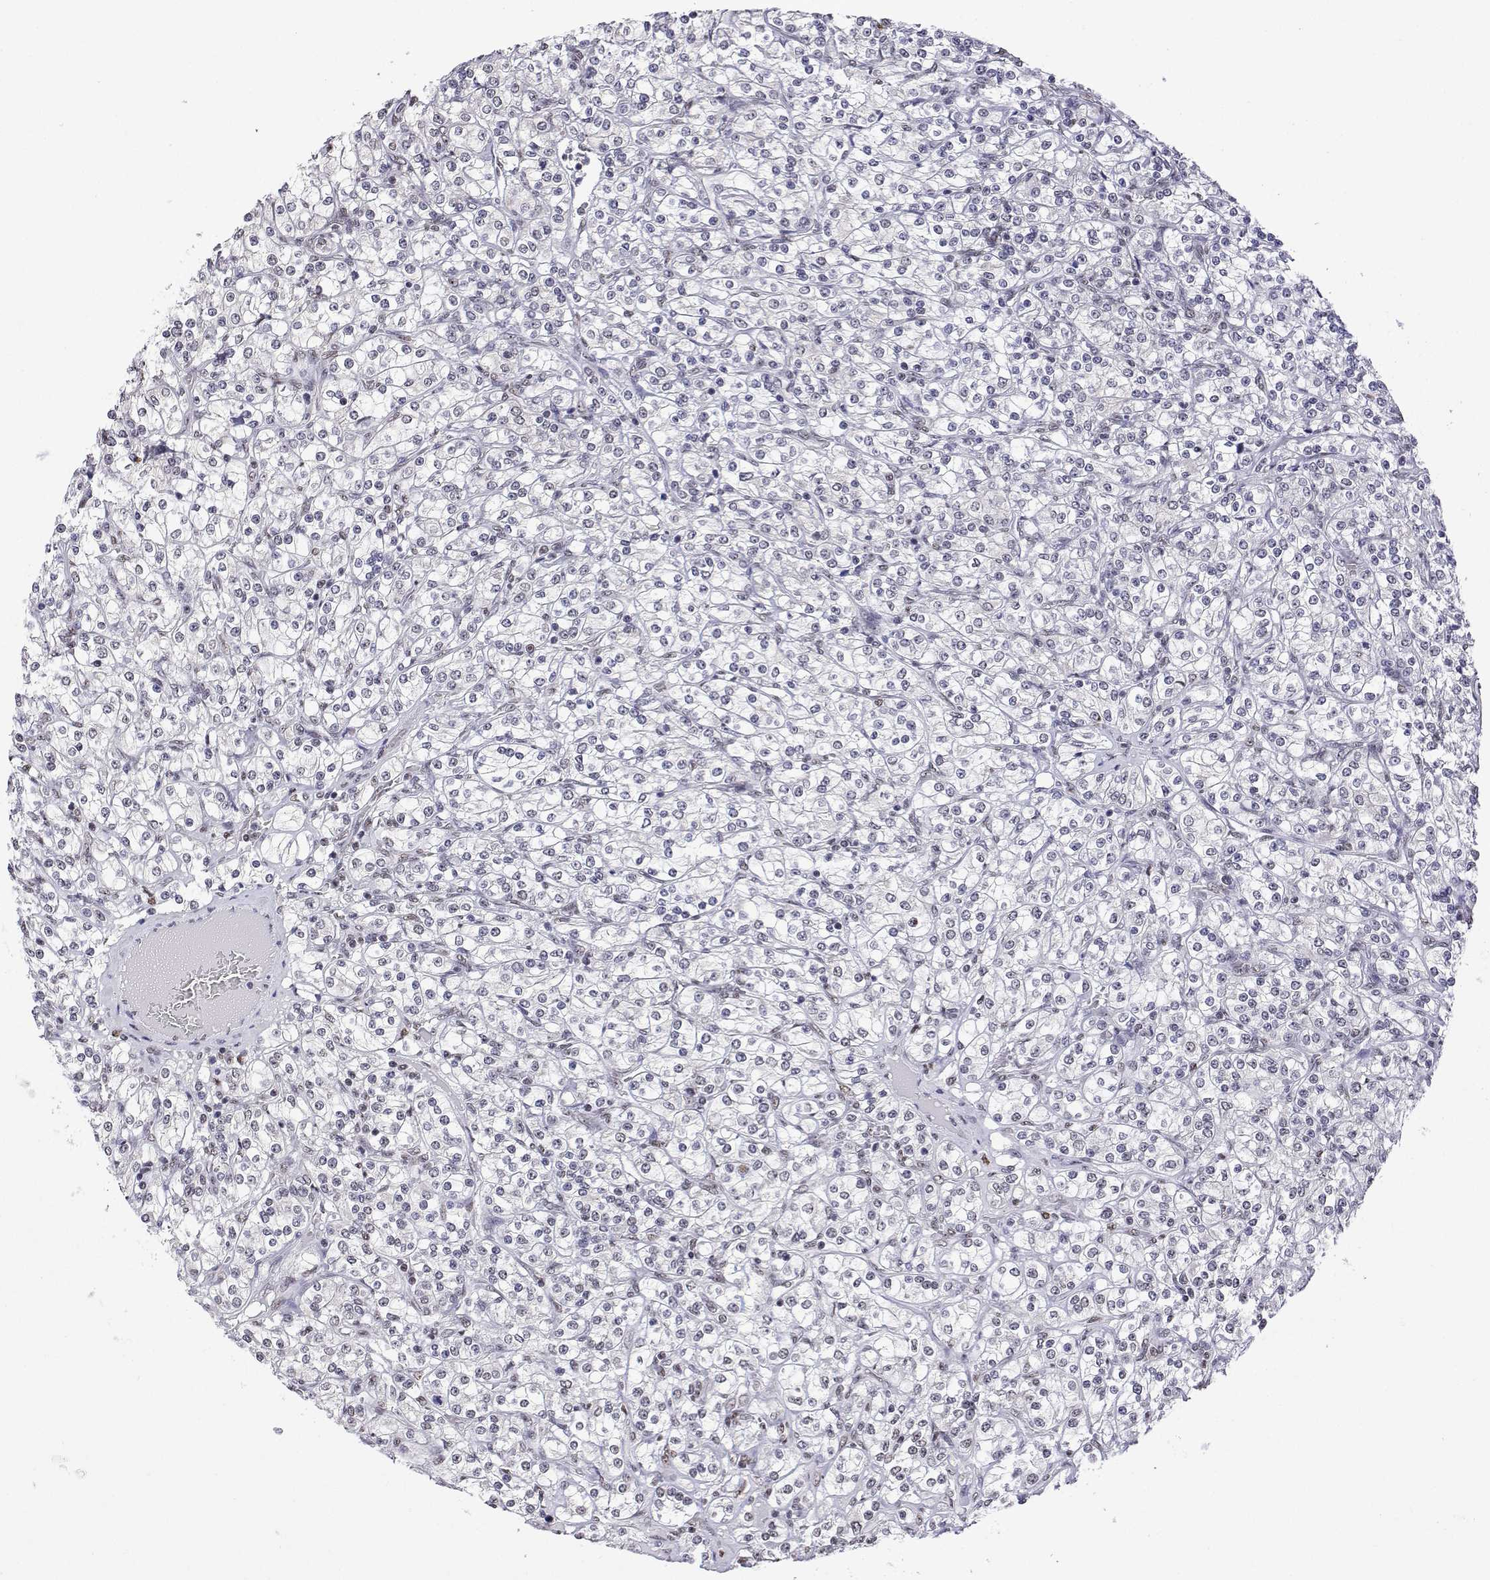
{"staining": {"intensity": "negative", "quantity": "none", "location": "none"}, "tissue": "renal cancer", "cell_type": "Tumor cells", "image_type": "cancer", "snomed": [{"axis": "morphology", "description": "Adenocarcinoma, NOS"}, {"axis": "topography", "description": "Kidney"}], "caption": "IHC of human renal adenocarcinoma displays no staining in tumor cells.", "gene": "ADAR", "patient": {"sex": "male", "age": 77}}